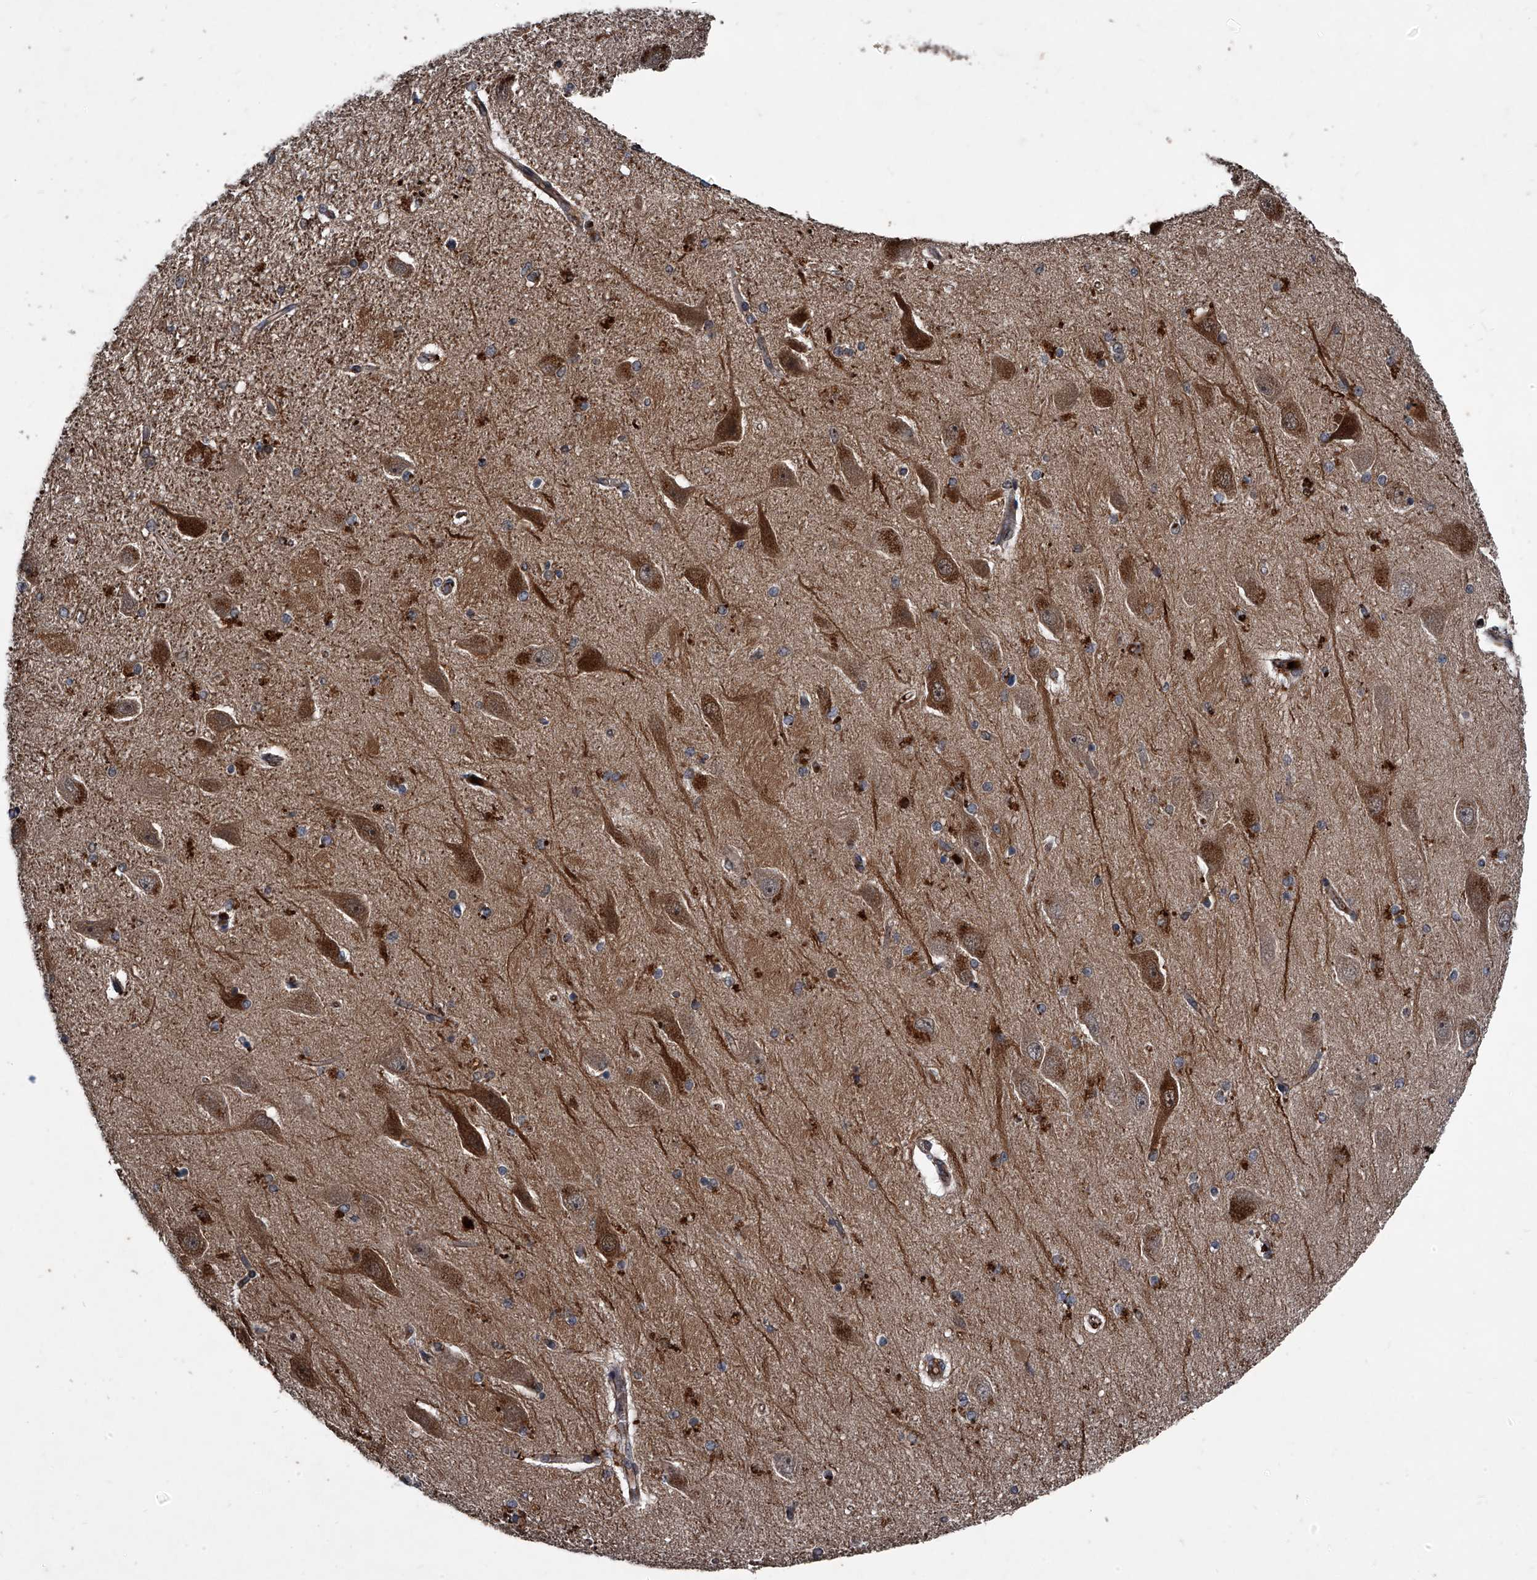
{"staining": {"intensity": "moderate", "quantity": "<25%", "location": "cytoplasmic/membranous"}, "tissue": "hippocampus", "cell_type": "Glial cells", "image_type": "normal", "snomed": [{"axis": "morphology", "description": "Normal tissue, NOS"}, {"axis": "topography", "description": "Hippocampus"}], "caption": "Glial cells demonstrate low levels of moderate cytoplasmic/membranous expression in approximately <25% of cells in unremarkable hippocampus.", "gene": "MAPKAP1", "patient": {"sex": "female", "age": 54}}